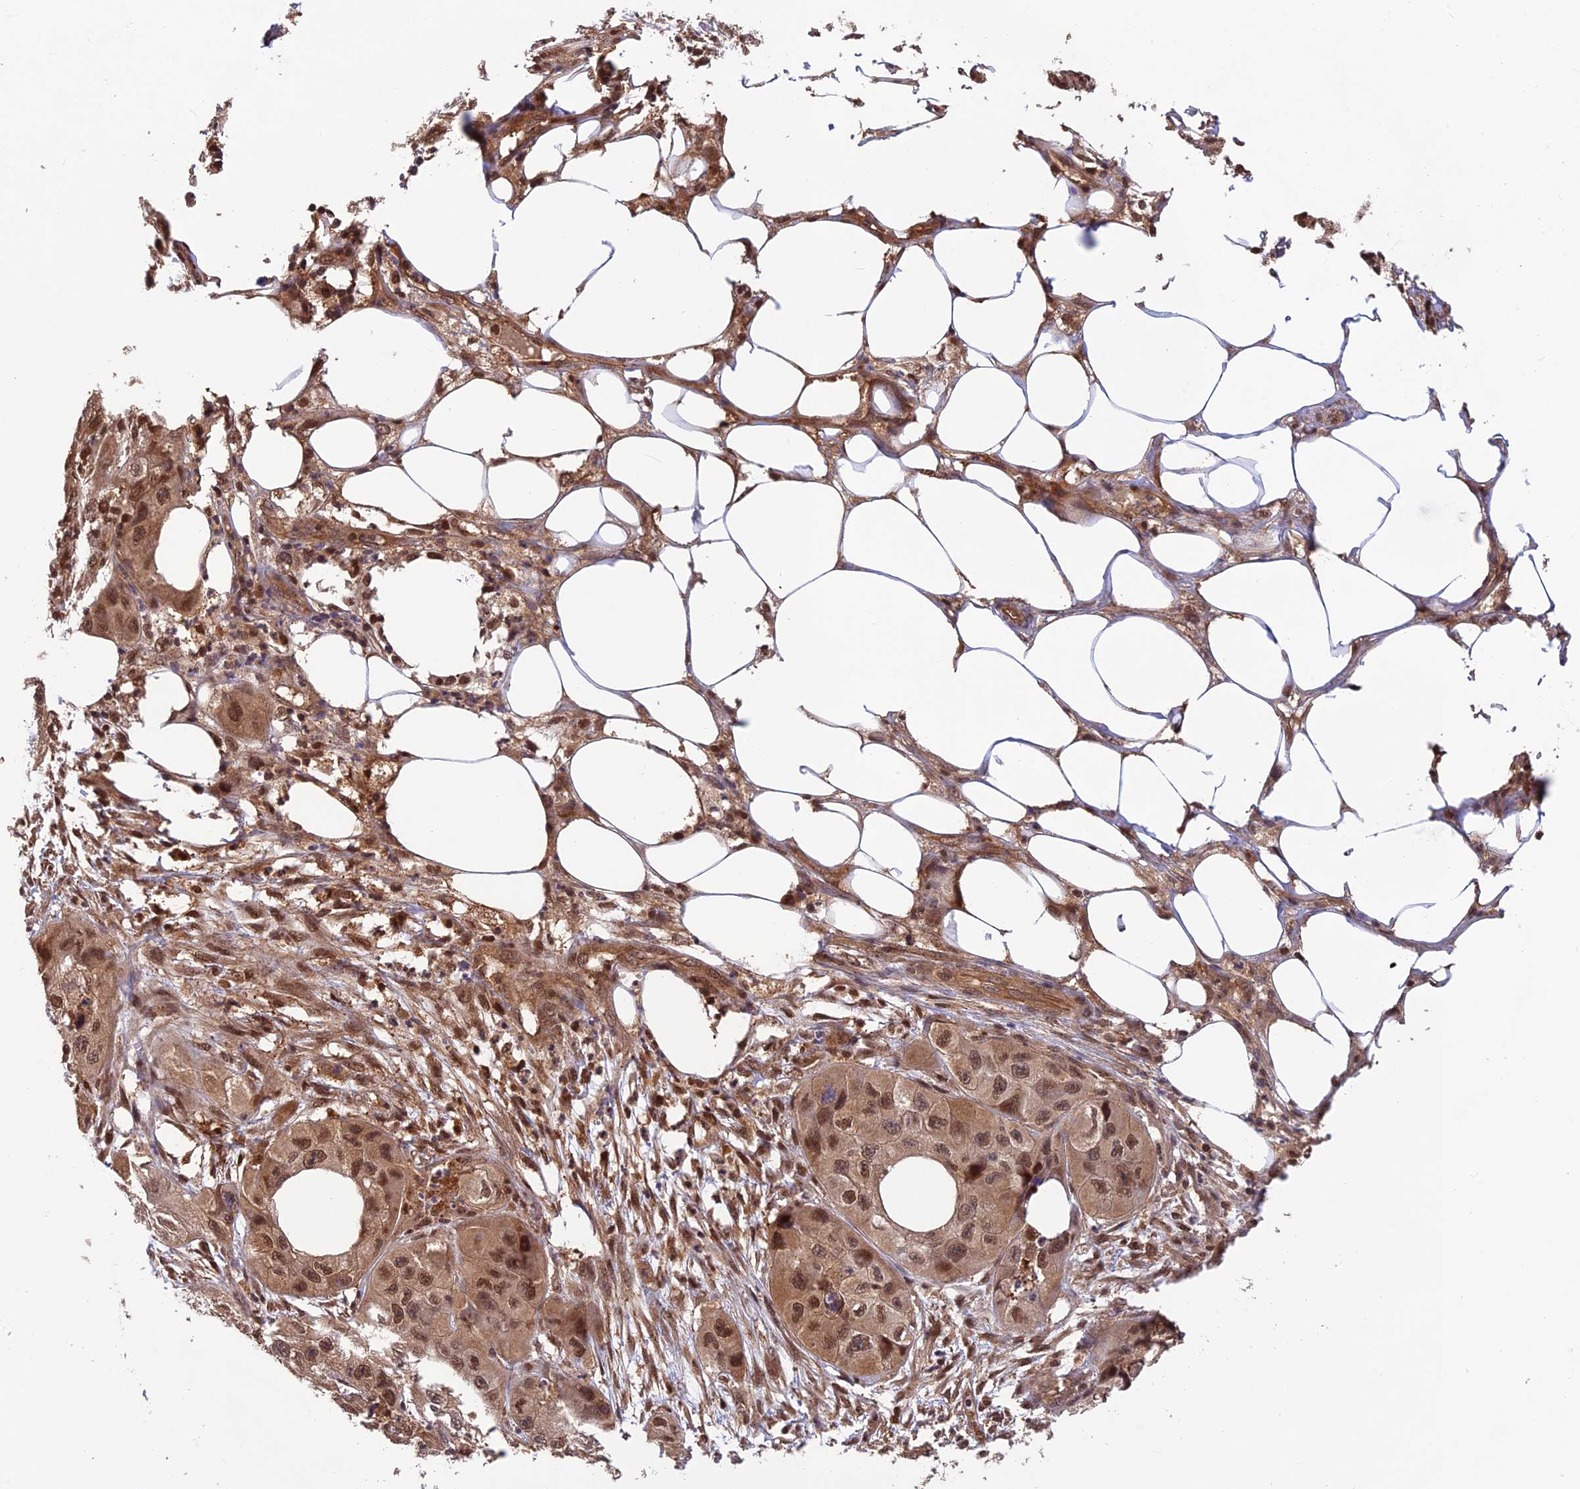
{"staining": {"intensity": "moderate", "quantity": ">75%", "location": "cytoplasmic/membranous,nuclear"}, "tissue": "skin cancer", "cell_type": "Tumor cells", "image_type": "cancer", "snomed": [{"axis": "morphology", "description": "Squamous cell carcinoma, NOS"}, {"axis": "topography", "description": "Skin"}, {"axis": "topography", "description": "Subcutis"}], "caption": "This histopathology image reveals IHC staining of human skin cancer (squamous cell carcinoma), with medium moderate cytoplasmic/membranous and nuclear staining in approximately >75% of tumor cells.", "gene": "PSMB3", "patient": {"sex": "male", "age": 73}}